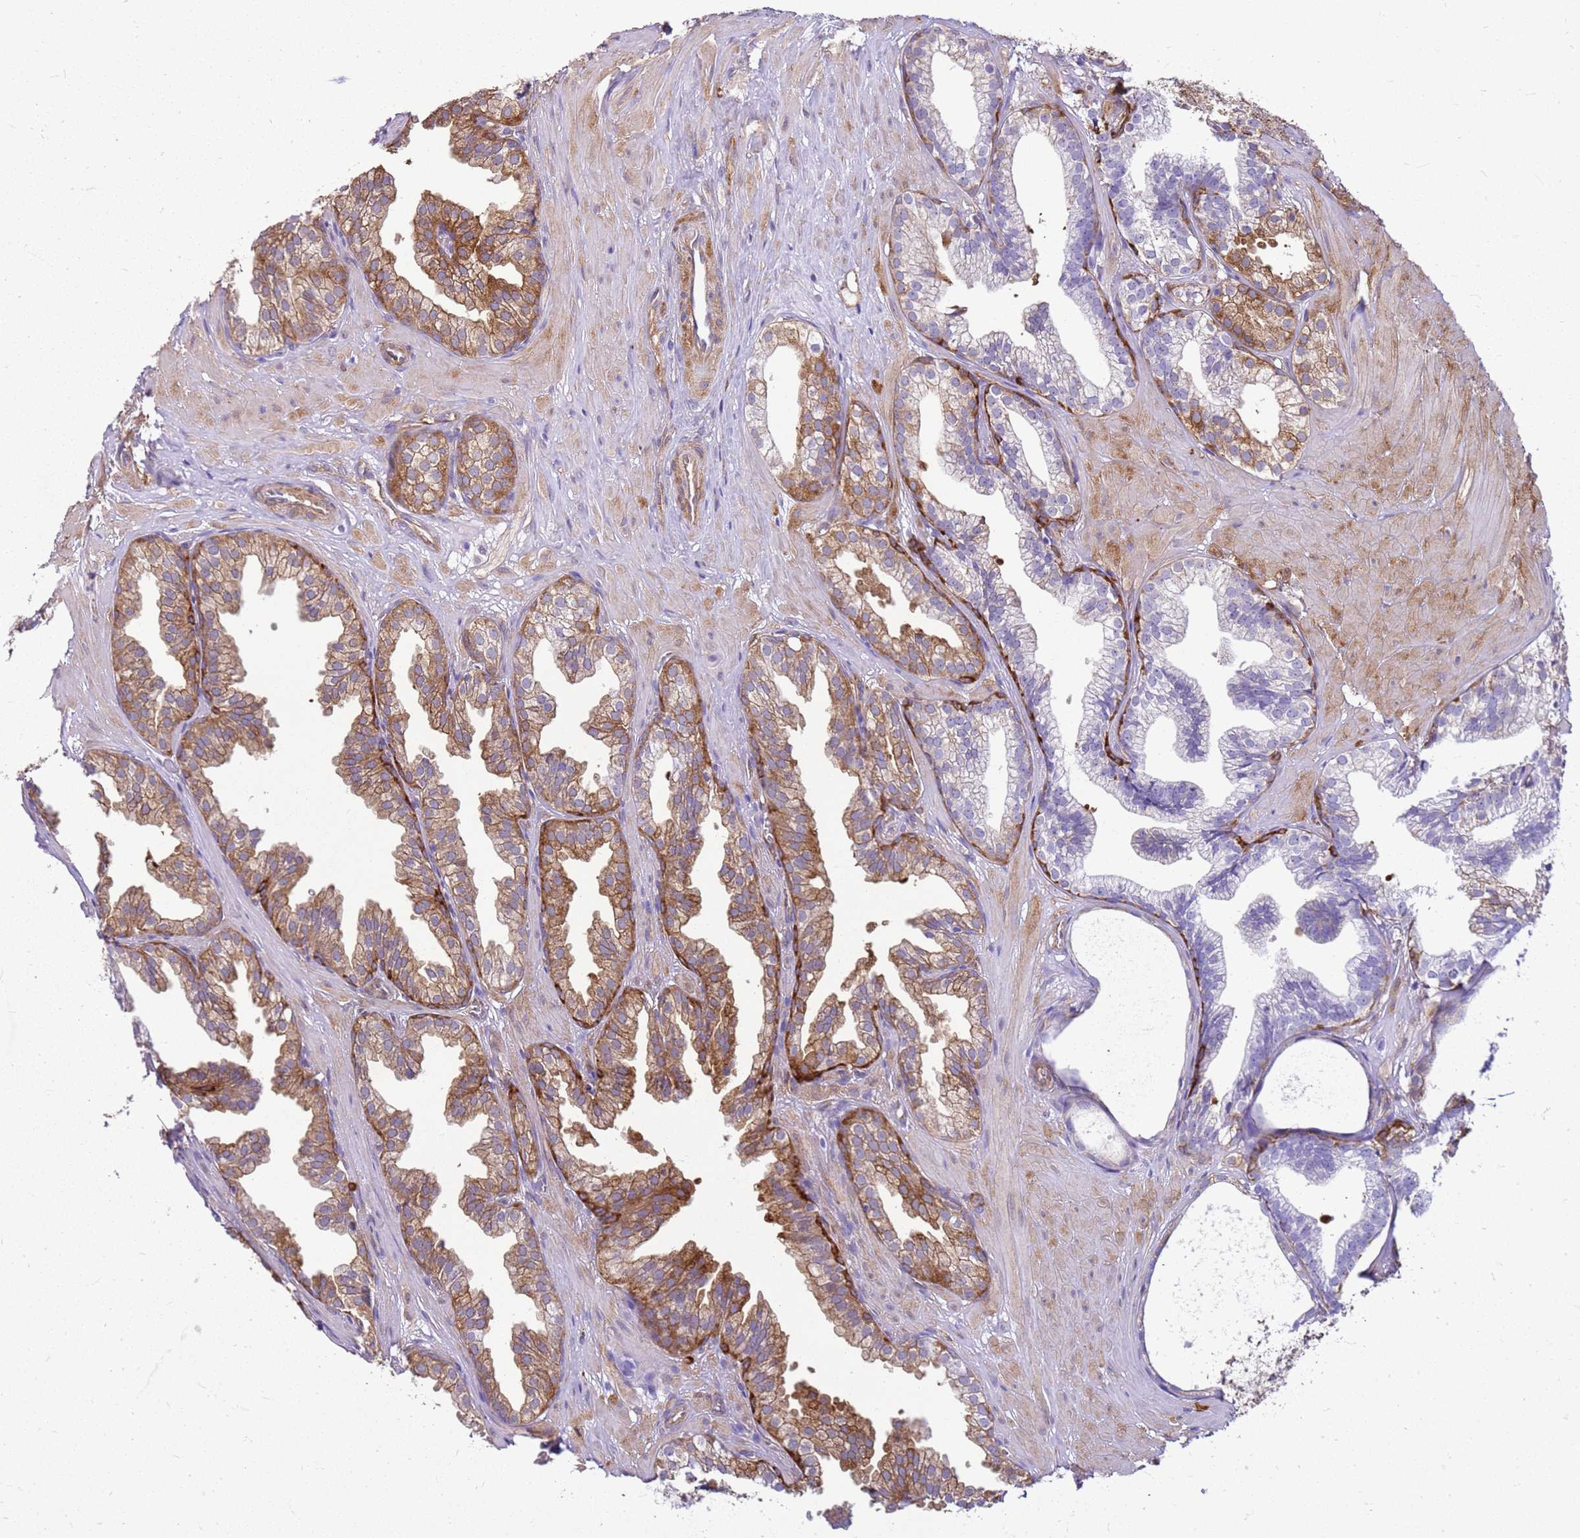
{"staining": {"intensity": "strong", "quantity": "25%-75%", "location": "cytoplasmic/membranous"}, "tissue": "prostate", "cell_type": "Glandular cells", "image_type": "normal", "snomed": [{"axis": "morphology", "description": "Normal tissue, NOS"}, {"axis": "topography", "description": "Prostate"}, {"axis": "topography", "description": "Peripheral nerve tissue"}], "caption": "IHC (DAB (3,3'-diaminobenzidine)) staining of benign prostate demonstrates strong cytoplasmic/membranous protein expression in about 25%-75% of glandular cells. Immunohistochemistry stains the protein in brown and the nuclei are stained blue.", "gene": "HSPB1", "patient": {"sex": "male", "age": 55}}